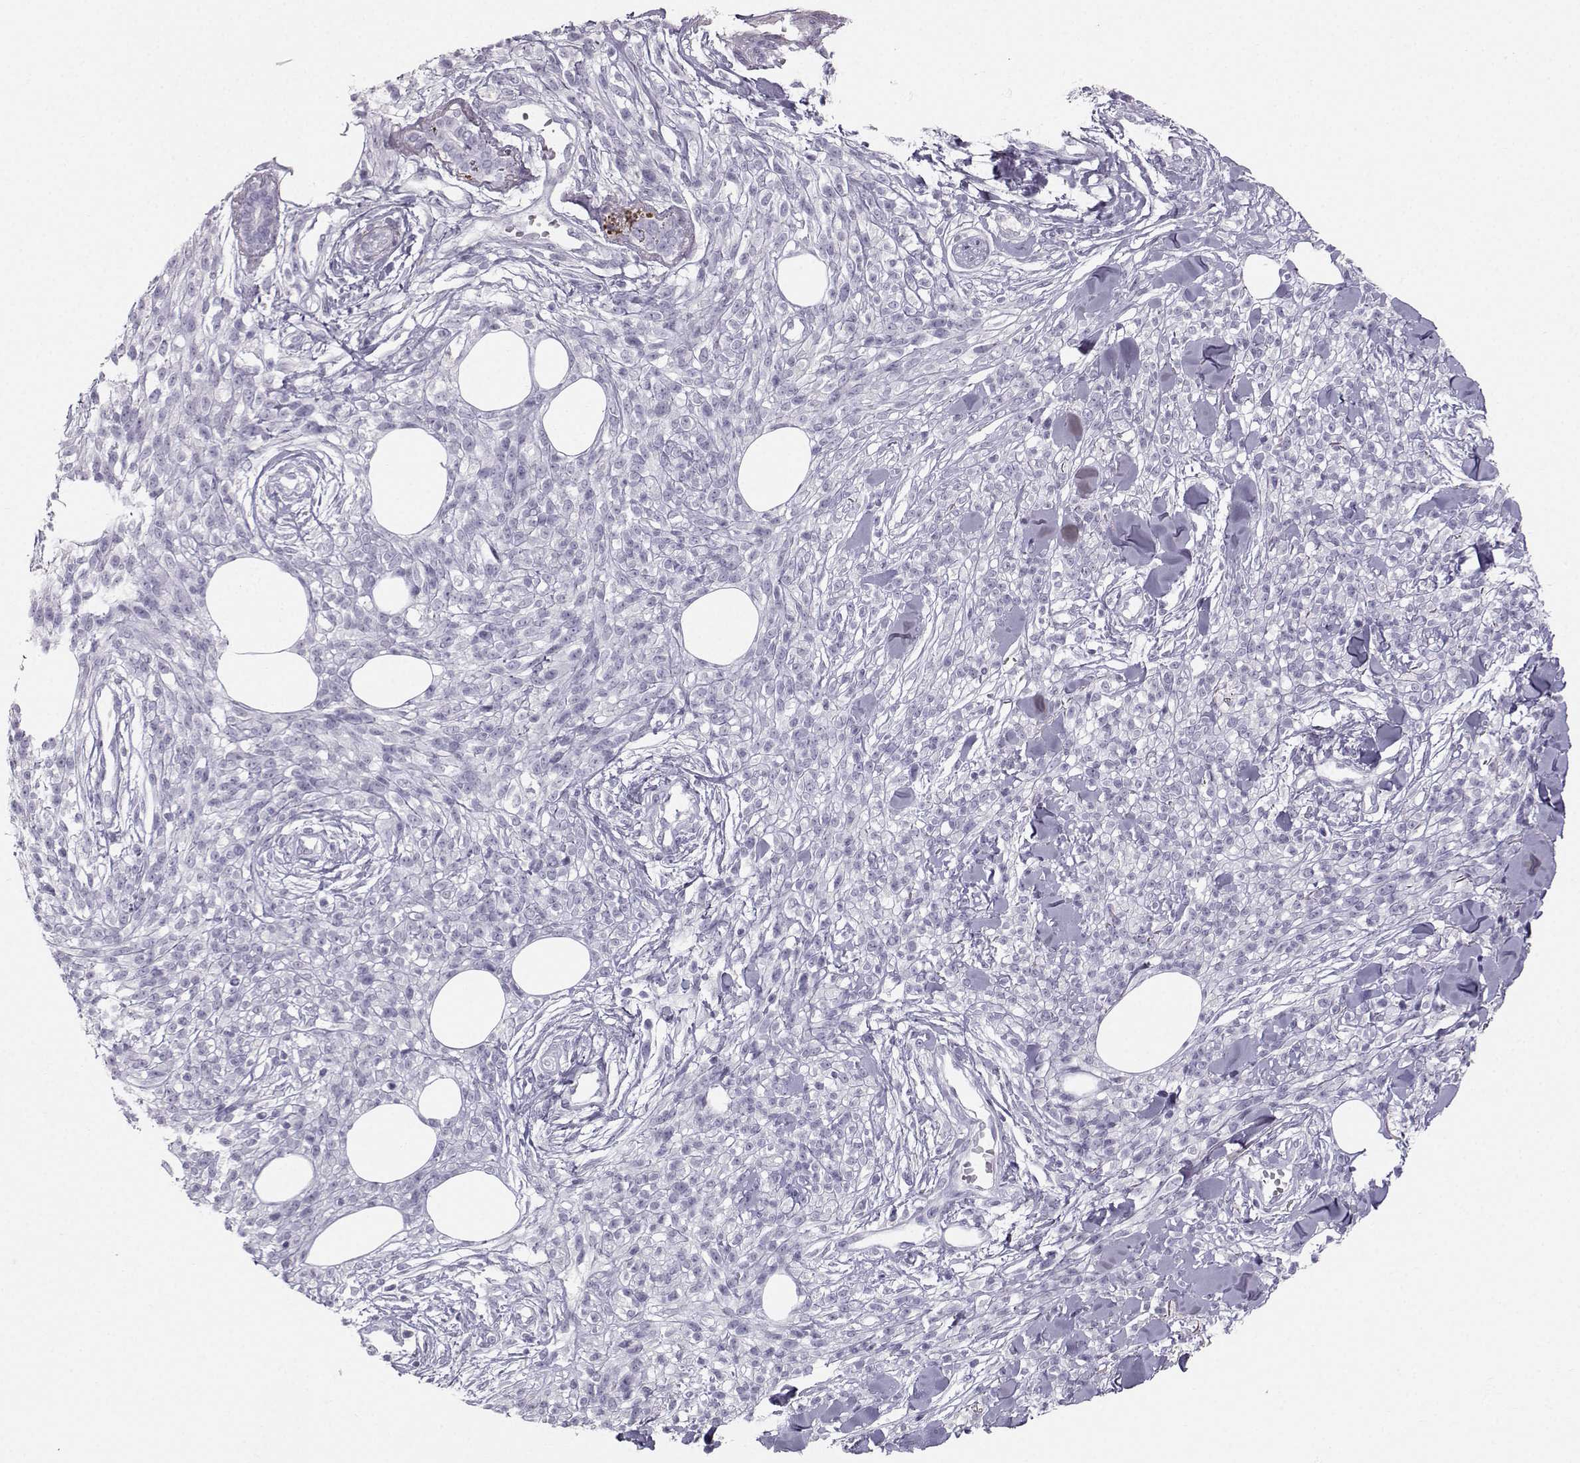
{"staining": {"intensity": "negative", "quantity": "none", "location": "none"}, "tissue": "melanoma", "cell_type": "Tumor cells", "image_type": "cancer", "snomed": [{"axis": "morphology", "description": "Malignant melanoma, NOS"}, {"axis": "topography", "description": "Skin"}, {"axis": "topography", "description": "Skin of trunk"}], "caption": "Melanoma was stained to show a protein in brown. There is no significant positivity in tumor cells. (Immunohistochemistry (ihc), brightfield microscopy, high magnification).", "gene": "CASR", "patient": {"sex": "male", "age": 74}}